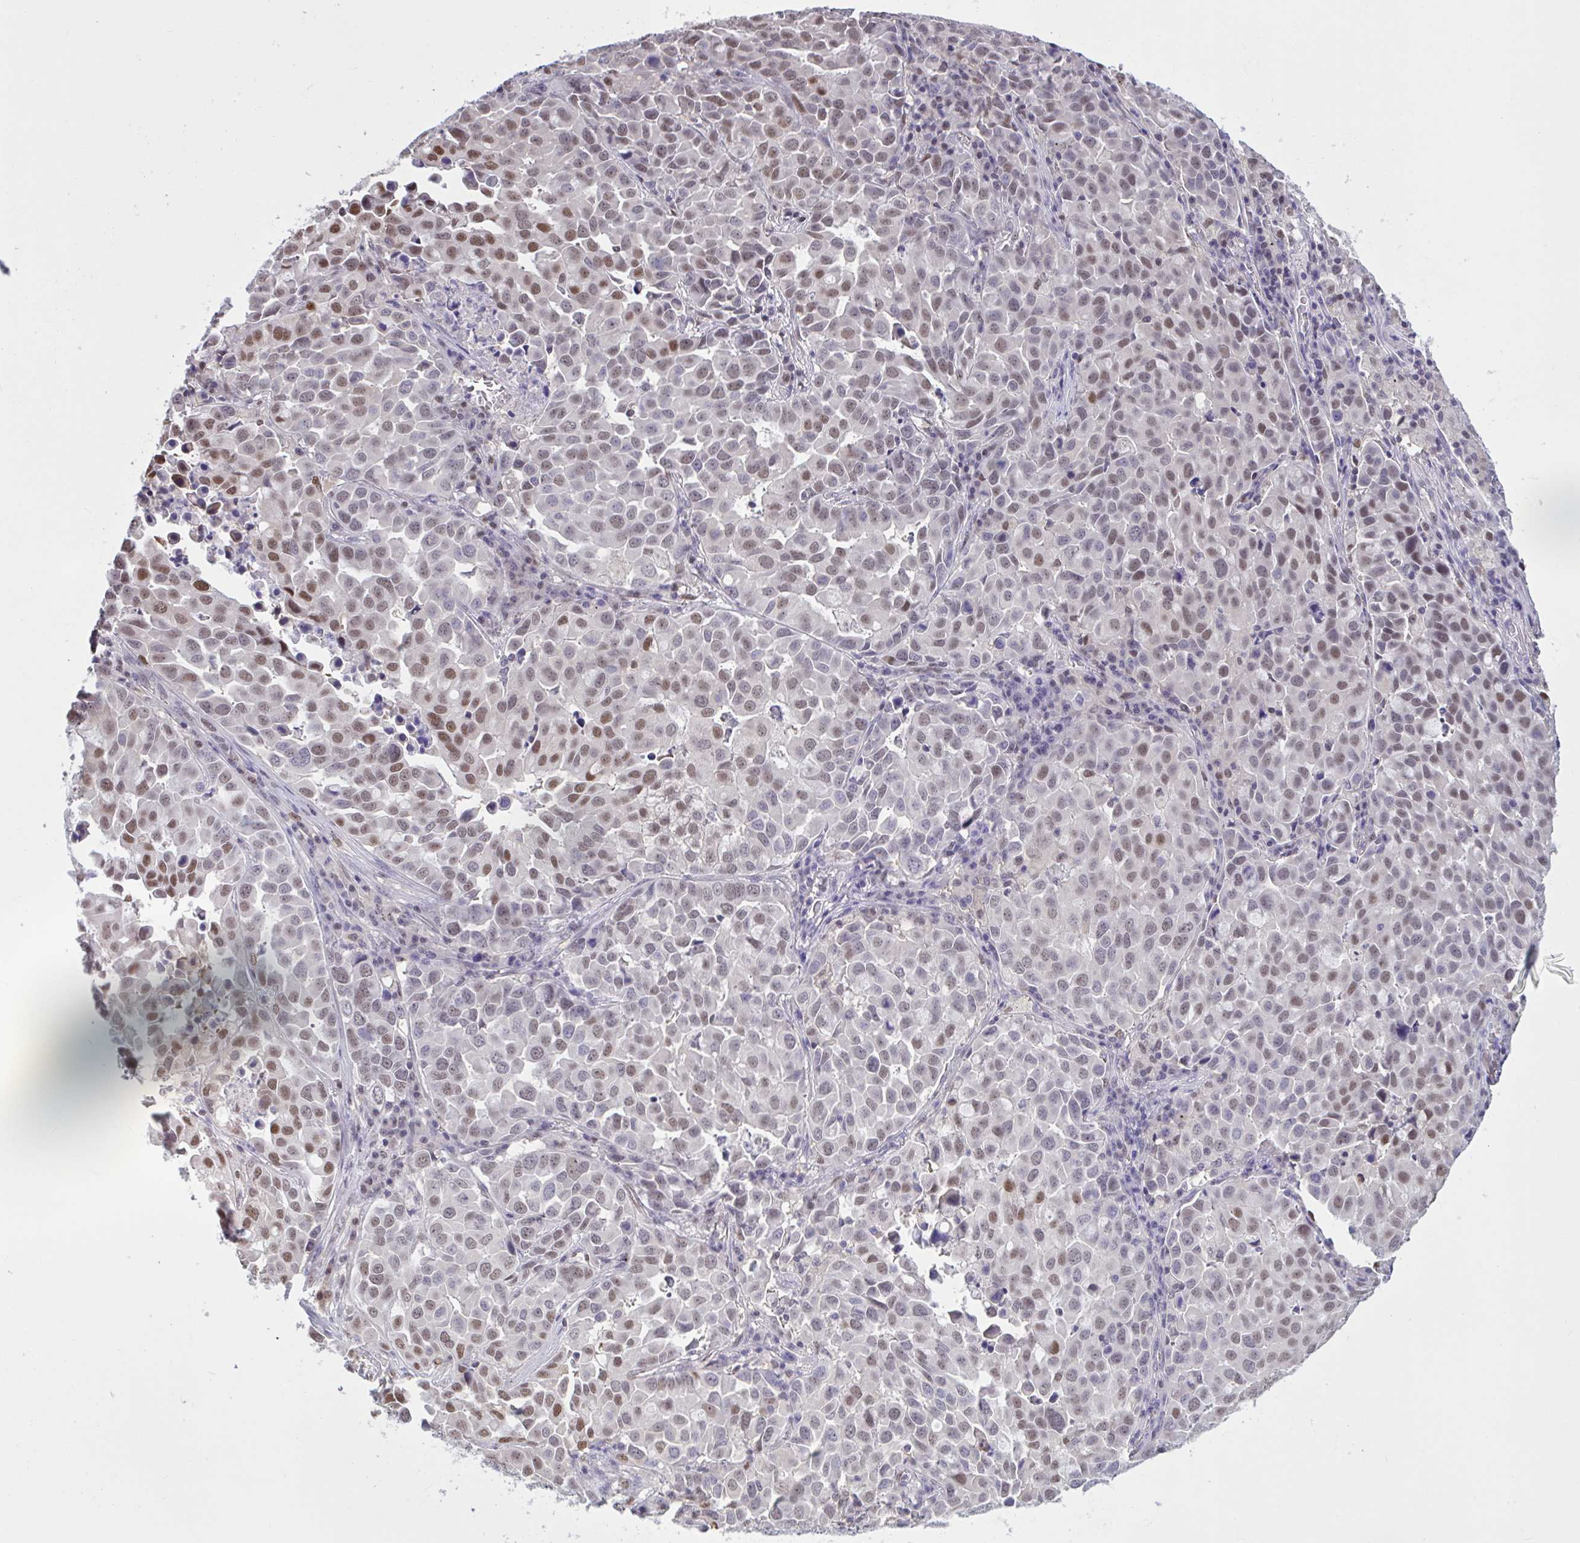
{"staining": {"intensity": "moderate", "quantity": "25%-75%", "location": "nuclear"}, "tissue": "lung cancer", "cell_type": "Tumor cells", "image_type": "cancer", "snomed": [{"axis": "morphology", "description": "Adenocarcinoma, NOS"}, {"axis": "morphology", "description": "Adenocarcinoma, metastatic, NOS"}, {"axis": "topography", "description": "Lymph node"}, {"axis": "topography", "description": "Lung"}], "caption": "Moderate nuclear staining for a protein is identified in approximately 25%-75% of tumor cells of lung adenocarcinoma using immunohistochemistry.", "gene": "RBL1", "patient": {"sex": "female", "age": 65}}